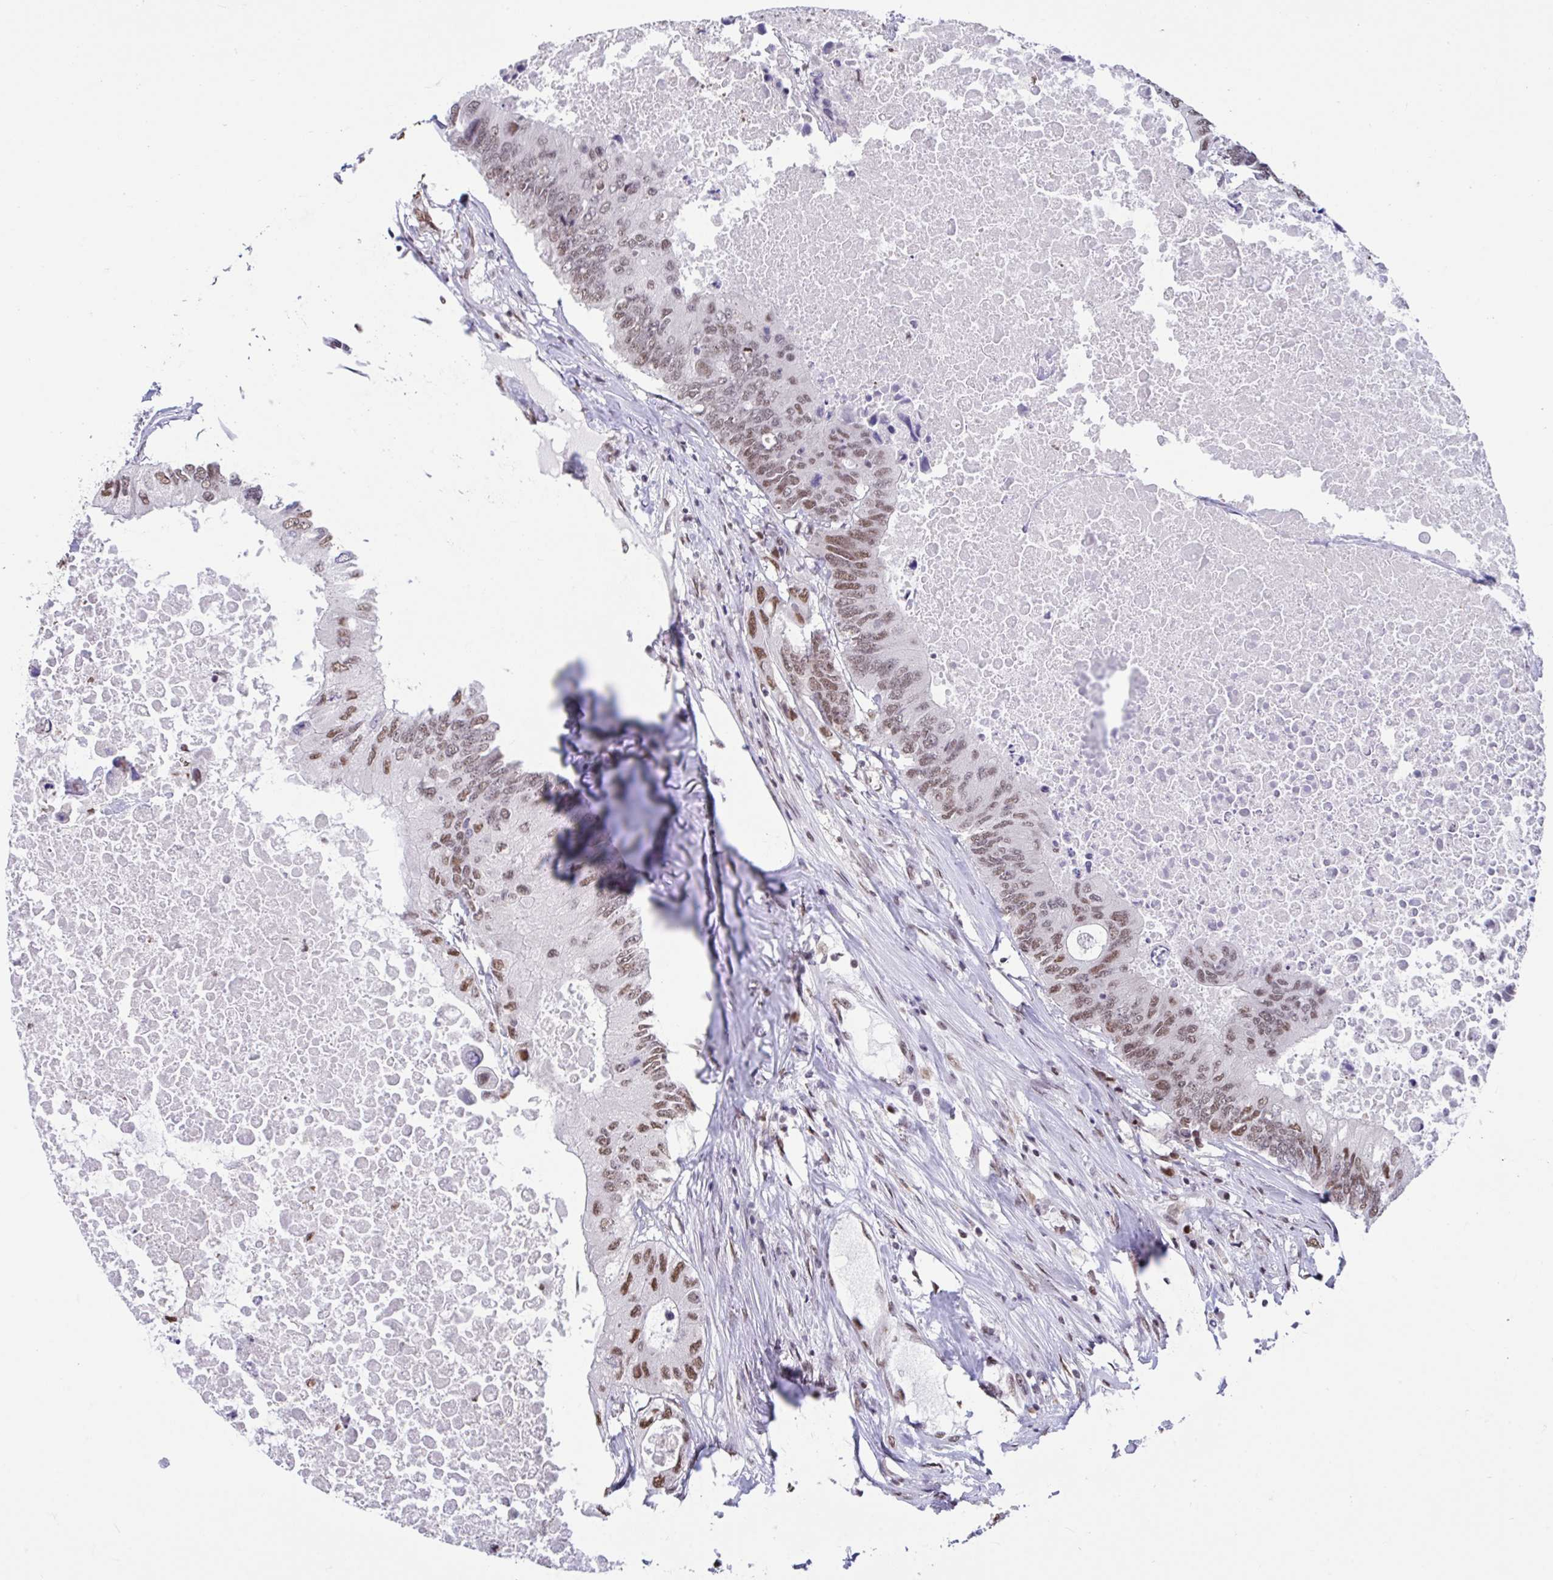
{"staining": {"intensity": "moderate", "quantity": ">75%", "location": "nuclear"}, "tissue": "colorectal cancer", "cell_type": "Tumor cells", "image_type": "cancer", "snomed": [{"axis": "morphology", "description": "Adenocarcinoma, NOS"}, {"axis": "topography", "description": "Colon"}], "caption": "About >75% of tumor cells in human colorectal cancer show moderate nuclear protein expression as visualized by brown immunohistochemical staining.", "gene": "HNRNPDL", "patient": {"sex": "male", "age": 71}}